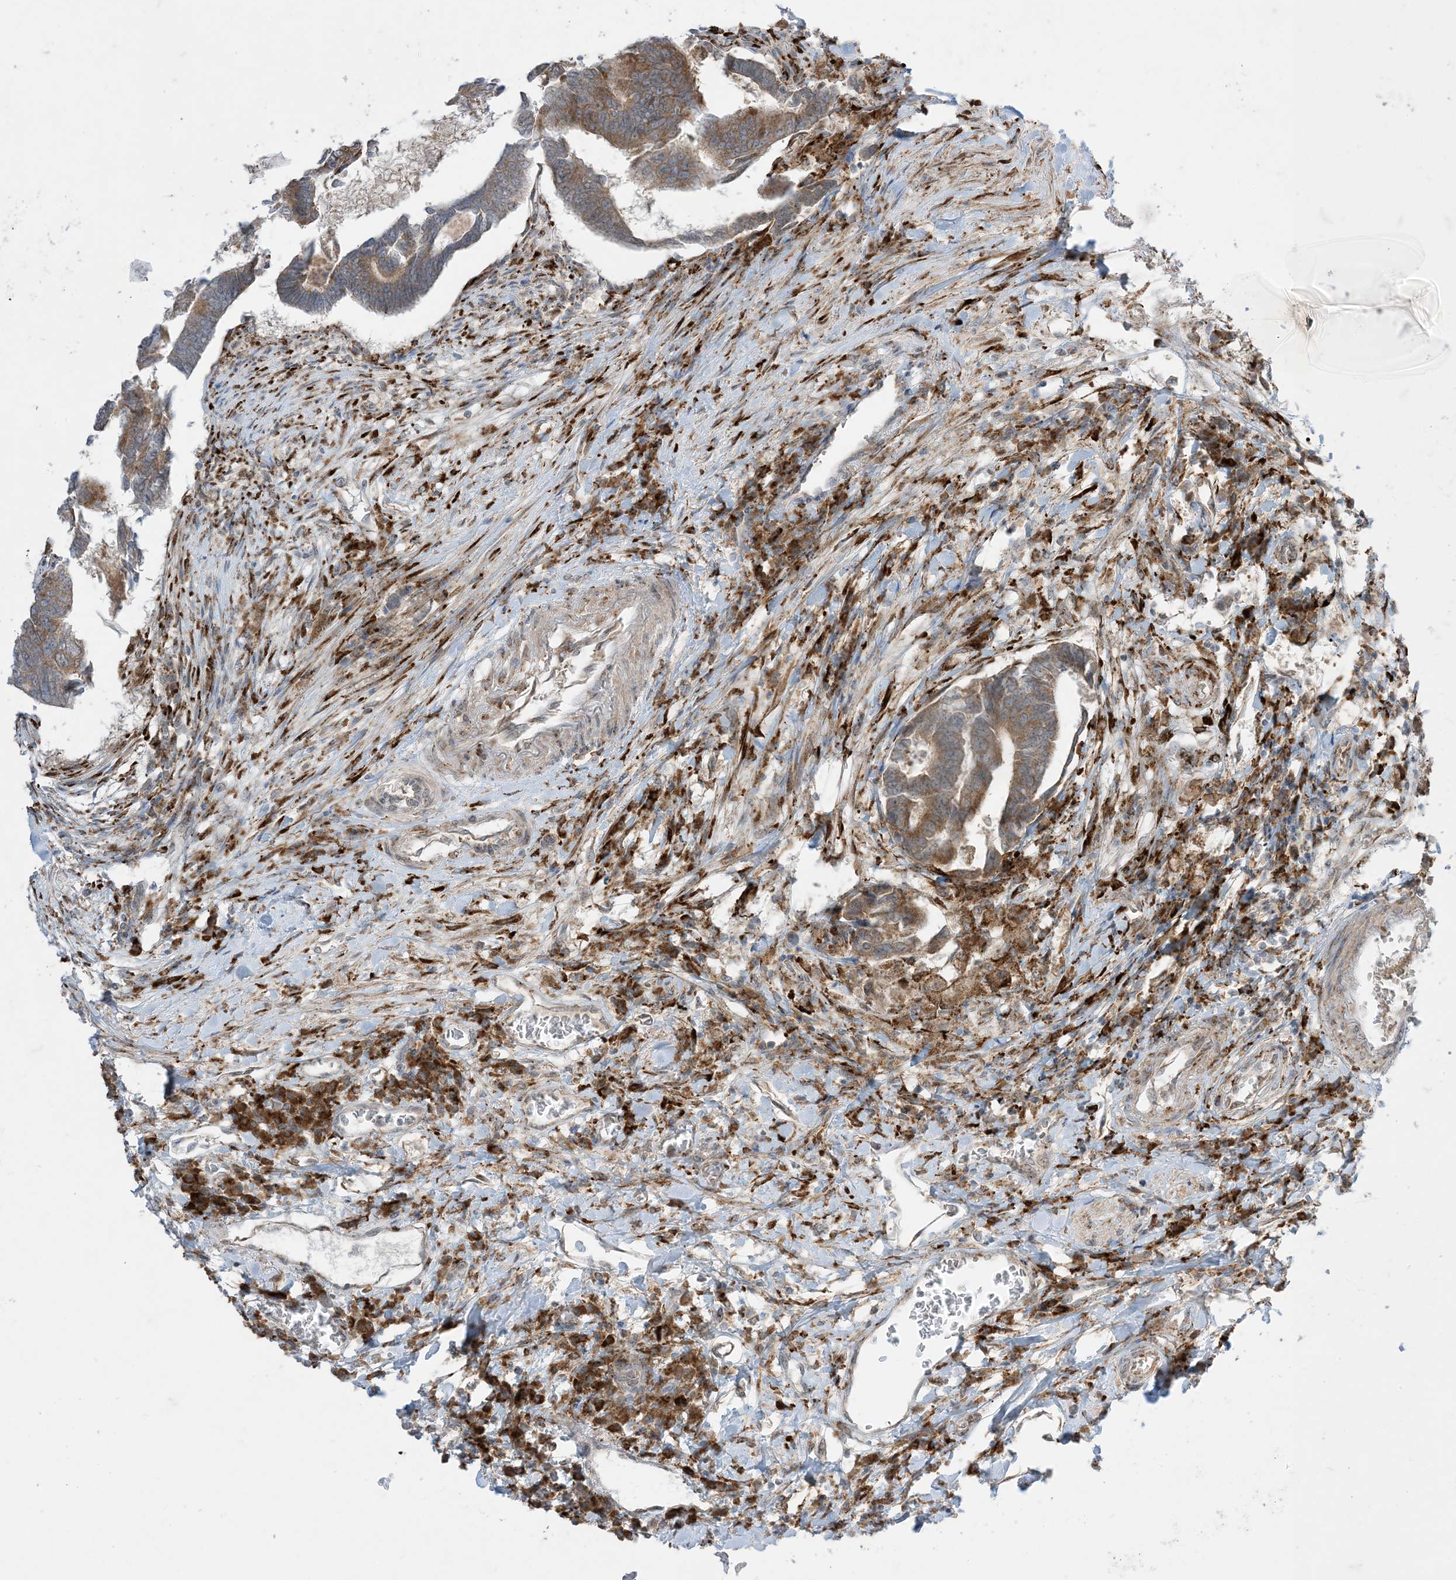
{"staining": {"intensity": "moderate", "quantity": ">75%", "location": "cytoplasmic/membranous"}, "tissue": "colorectal cancer", "cell_type": "Tumor cells", "image_type": "cancer", "snomed": [{"axis": "morphology", "description": "Adenocarcinoma, NOS"}, {"axis": "topography", "description": "Rectum"}], "caption": "Immunohistochemistry micrograph of human colorectal cancer stained for a protein (brown), which displays medium levels of moderate cytoplasmic/membranous staining in approximately >75% of tumor cells.", "gene": "ODC1", "patient": {"sex": "female", "age": 65}}